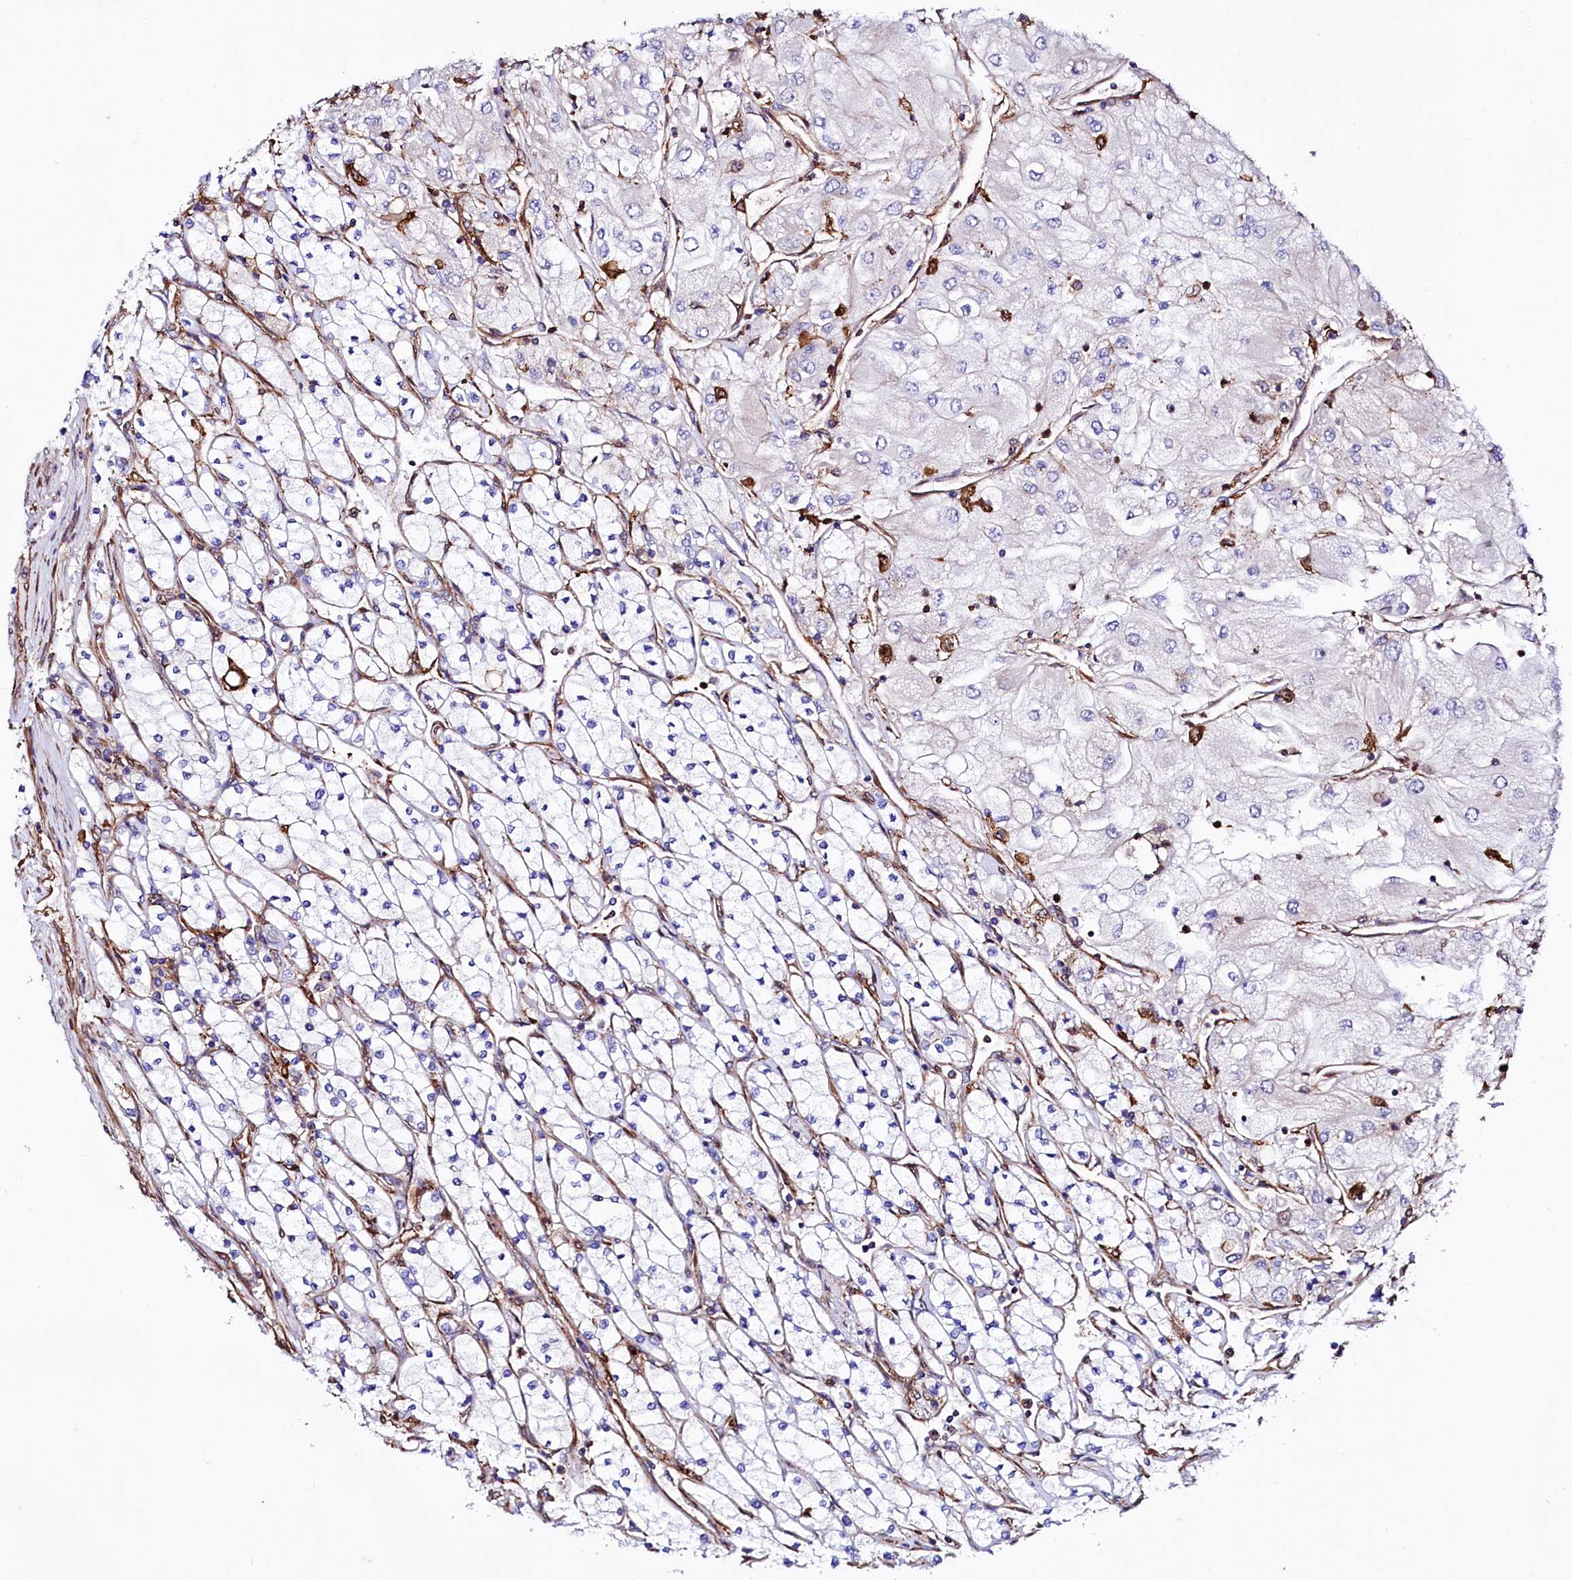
{"staining": {"intensity": "negative", "quantity": "none", "location": "none"}, "tissue": "renal cancer", "cell_type": "Tumor cells", "image_type": "cancer", "snomed": [{"axis": "morphology", "description": "Adenocarcinoma, NOS"}, {"axis": "topography", "description": "Kidney"}], "caption": "Immunohistochemical staining of human renal cancer (adenocarcinoma) shows no significant expression in tumor cells. (Immunohistochemistry, brightfield microscopy, high magnification).", "gene": "STAMBPL1", "patient": {"sex": "male", "age": 80}}